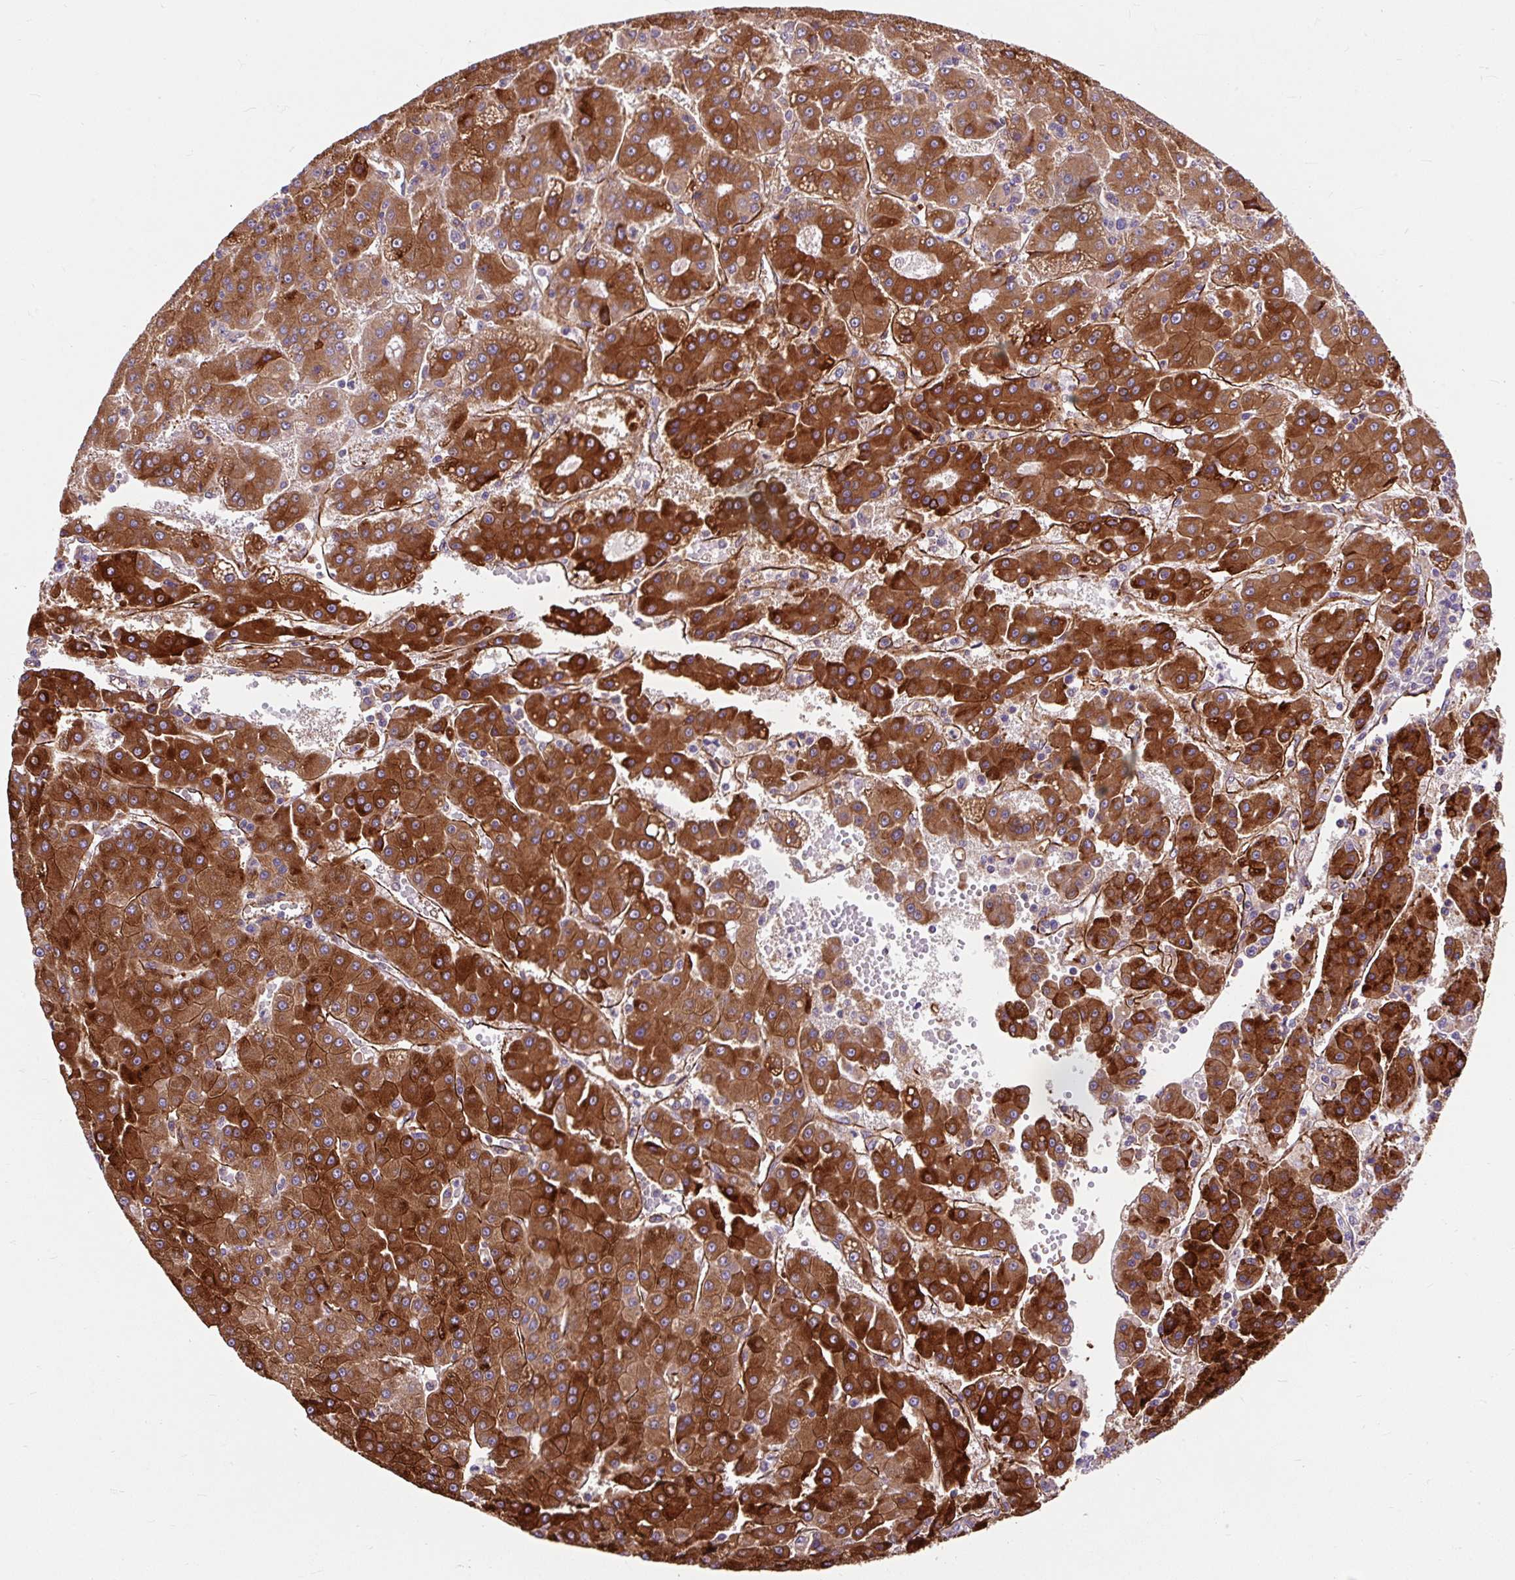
{"staining": {"intensity": "strong", "quantity": ">75%", "location": "cytoplasmic/membranous"}, "tissue": "liver cancer", "cell_type": "Tumor cells", "image_type": "cancer", "snomed": [{"axis": "morphology", "description": "Carcinoma, Hepatocellular, NOS"}, {"axis": "topography", "description": "Liver"}], "caption": "Liver cancer (hepatocellular carcinoma) tissue shows strong cytoplasmic/membranous expression in approximately >75% of tumor cells, visualized by immunohistochemistry. The staining is performed using DAB (3,3'-diaminobenzidine) brown chromogen to label protein expression. The nuclei are counter-stained blue using hematoxylin.", "gene": "PCDHGB3", "patient": {"sex": "male", "age": 76}}